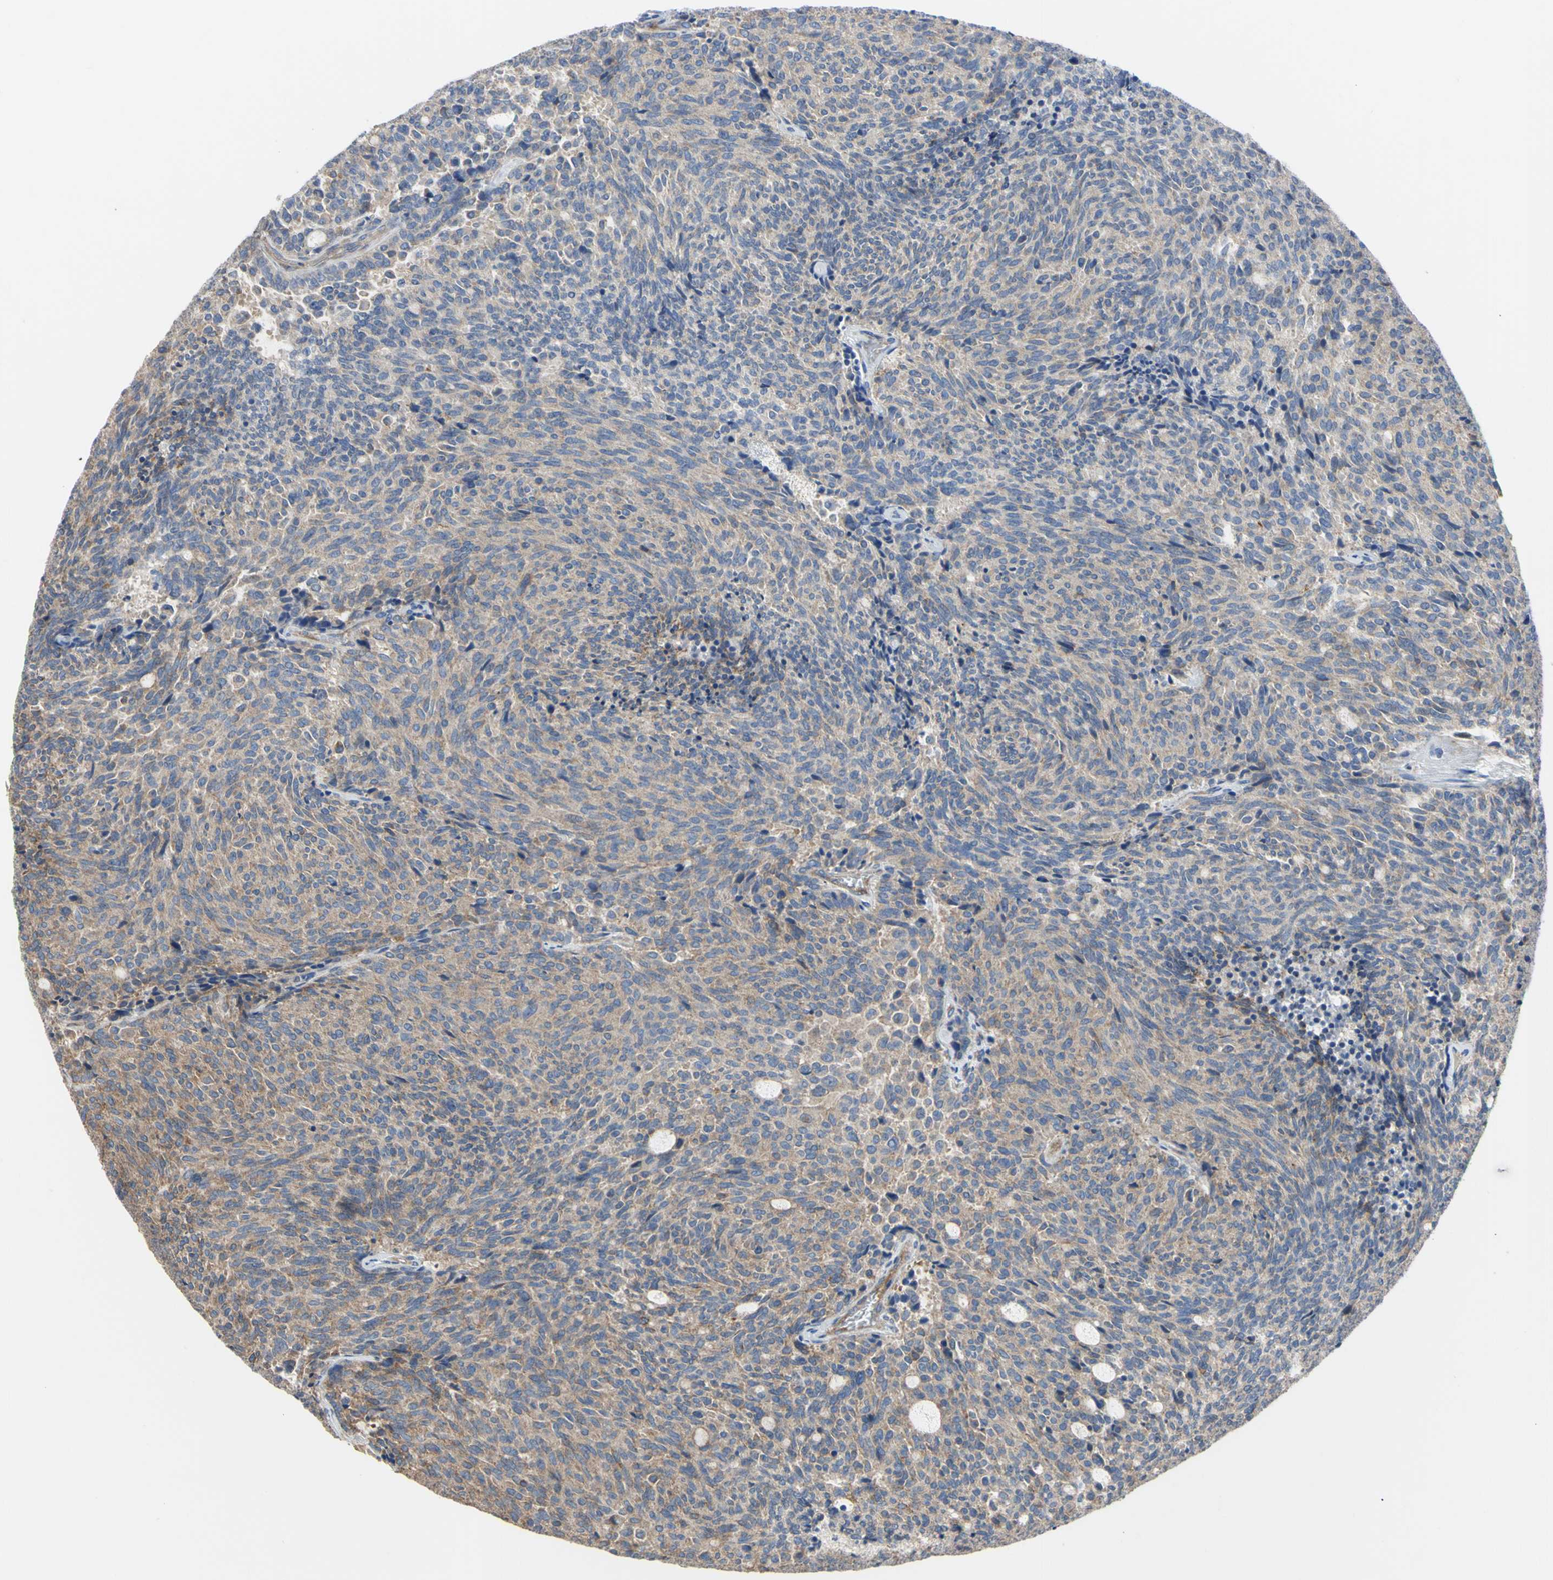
{"staining": {"intensity": "moderate", "quantity": "25%-75%", "location": "cytoplasmic/membranous"}, "tissue": "carcinoid", "cell_type": "Tumor cells", "image_type": "cancer", "snomed": [{"axis": "morphology", "description": "Carcinoid, malignant, NOS"}, {"axis": "topography", "description": "Pancreas"}], "caption": "Protein staining of carcinoid tissue demonstrates moderate cytoplasmic/membranous expression in approximately 25%-75% of tumor cells.", "gene": "BECN1", "patient": {"sex": "female", "age": 54}}